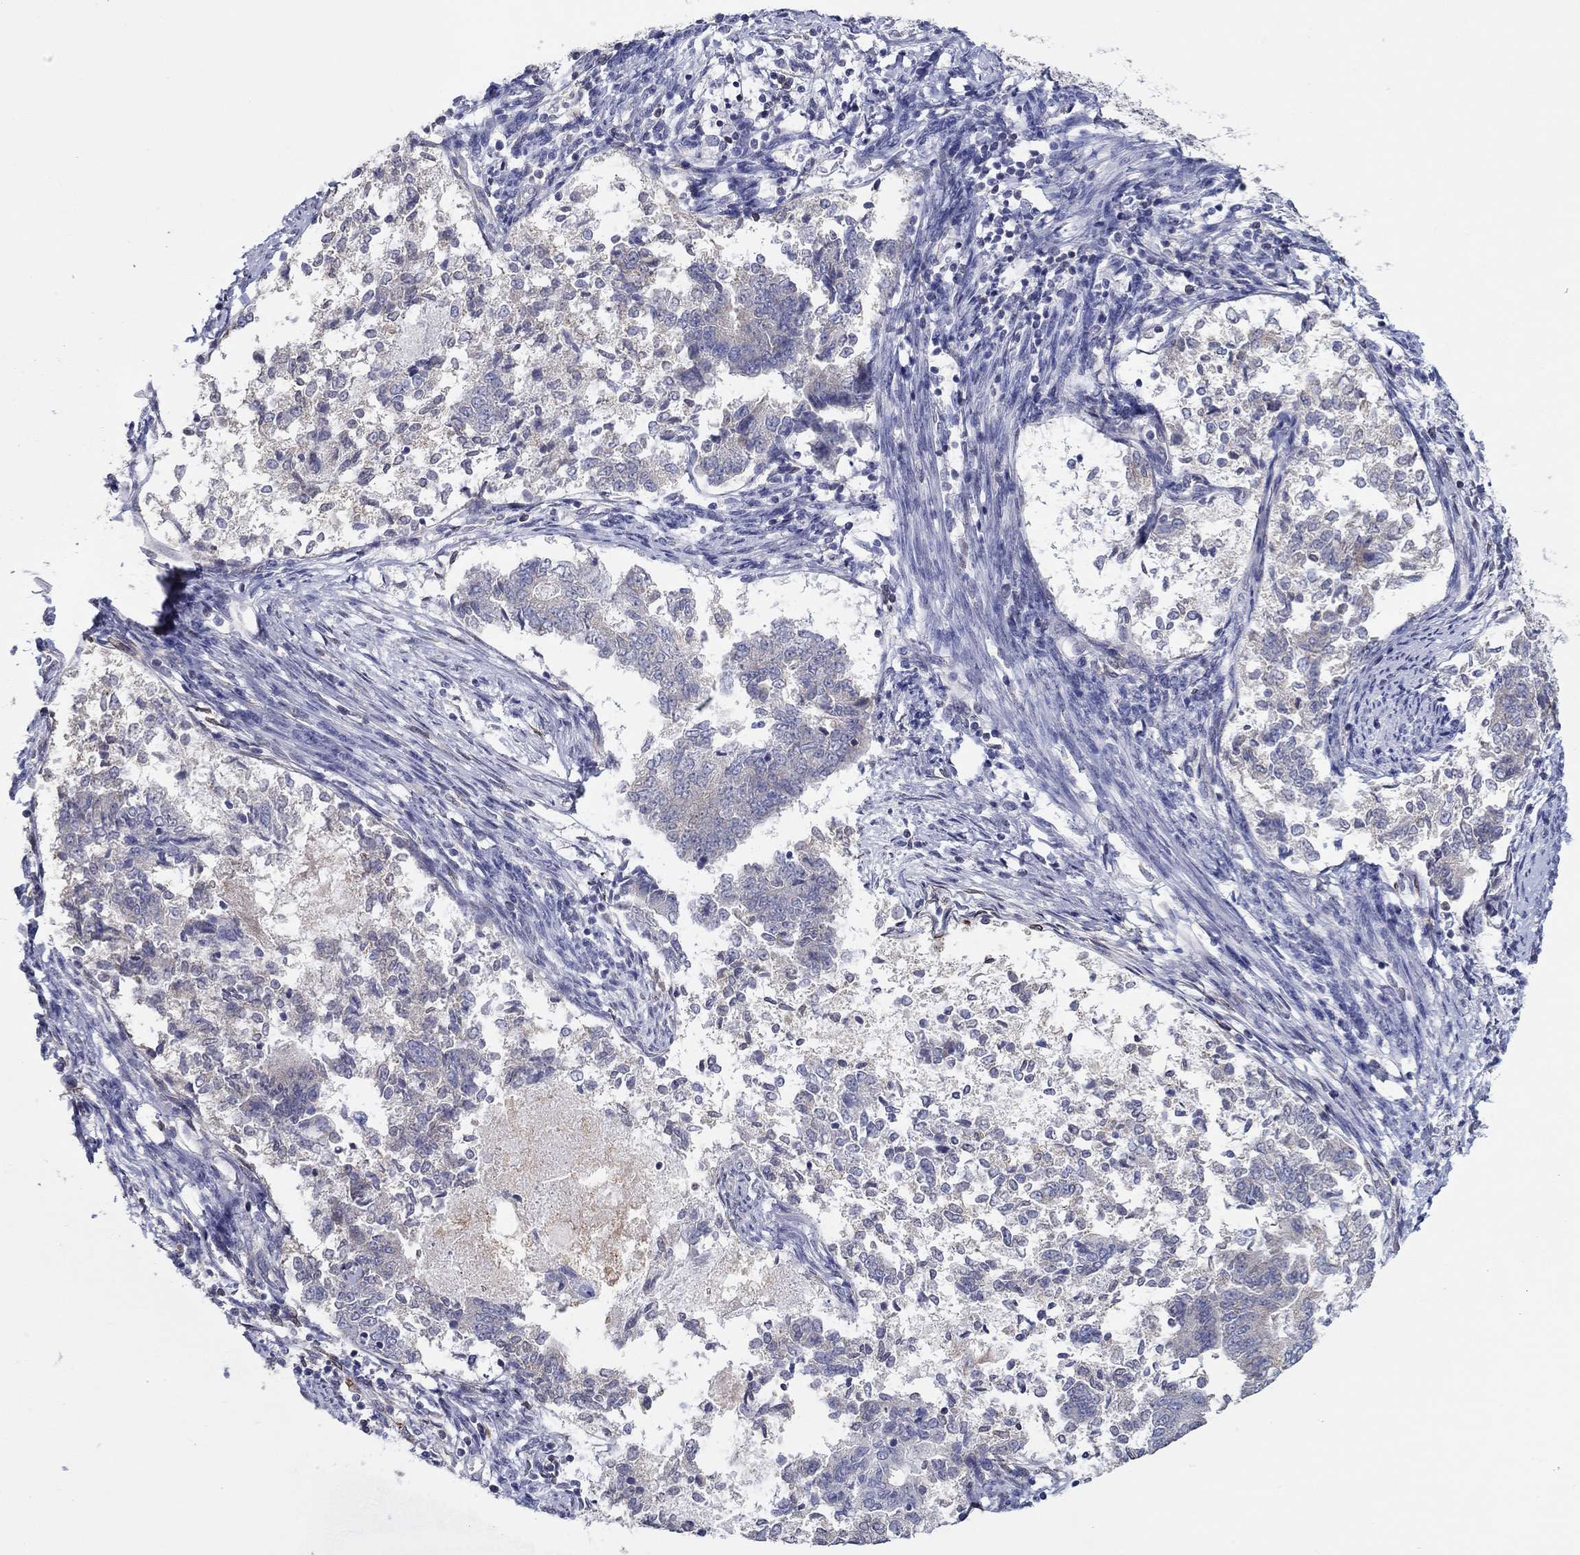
{"staining": {"intensity": "negative", "quantity": "none", "location": "none"}, "tissue": "endometrial cancer", "cell_type": "Tumor cells", "image_type": "cancer", "snomed": [{"axis": "morphology", "description": "Adenocarcinoma, NOS"}, {"axis": "topography", "description": "Endometrium"}], "caption": "Image shows no significant protein expression in tumor cells of endometrial cancer (adenocarcinoma). Nuclei are stained in blue.", "gene": "ERMP1", "patient": {"sex": "female", "age": 65}}